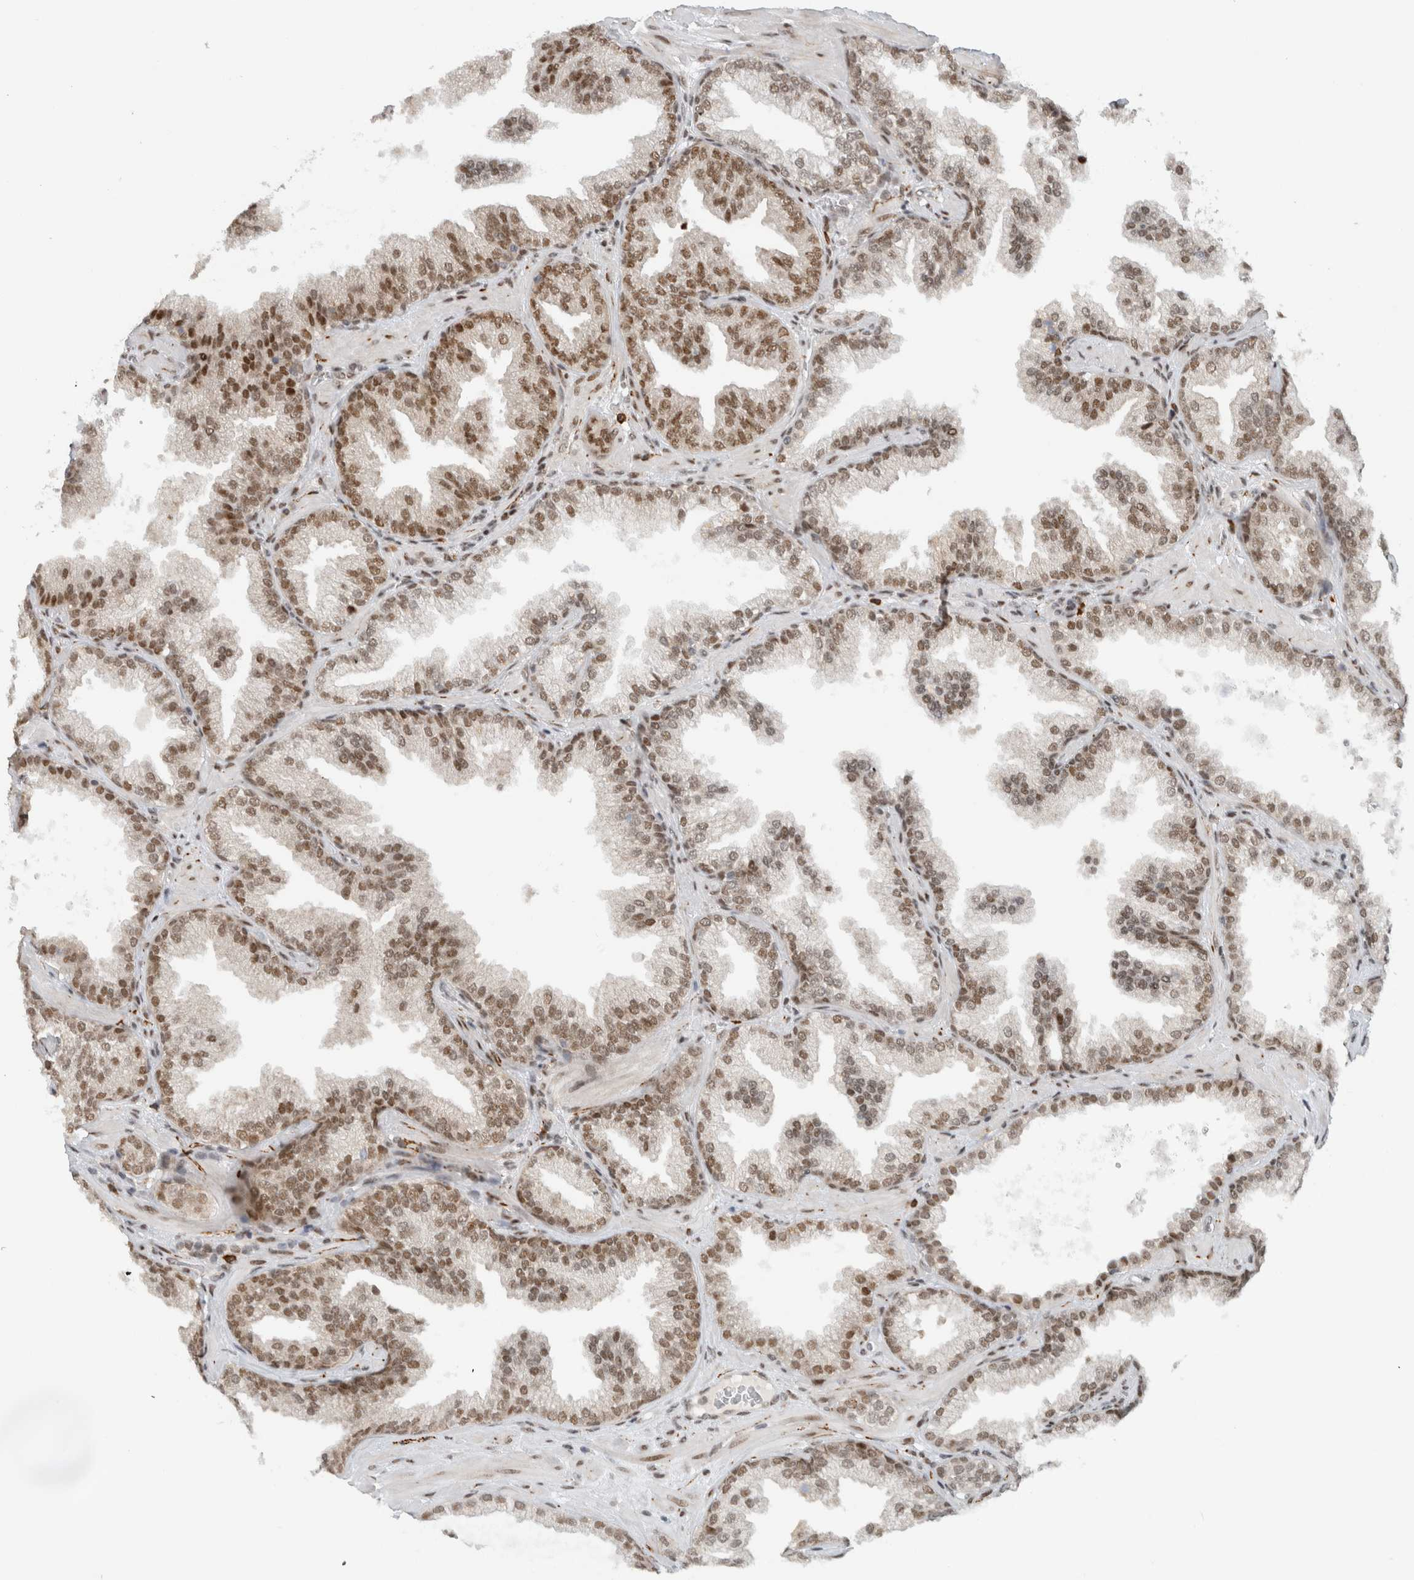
{"staining": {"intensity": "moderate", "quantity": ">75%", "location": "nuclear"}, "tissue": "prostate cancer", "cell_type": "Tumor cells", "image_type": "cancer", "snomed": [{"axis": "morphology", "description": "Adenocarcinoma, Low grade"}, {"axis": "topography", "description": "Prostate"}], "caption": "About >75% of tumor cells in human prostate adenocarcinoma (low-grade) show moderate nuclear protein positivity as visualized by brown immunohistochemical staining.", "gene": "HNRNPR", "patient": {"sex": "male", "age": 62}}